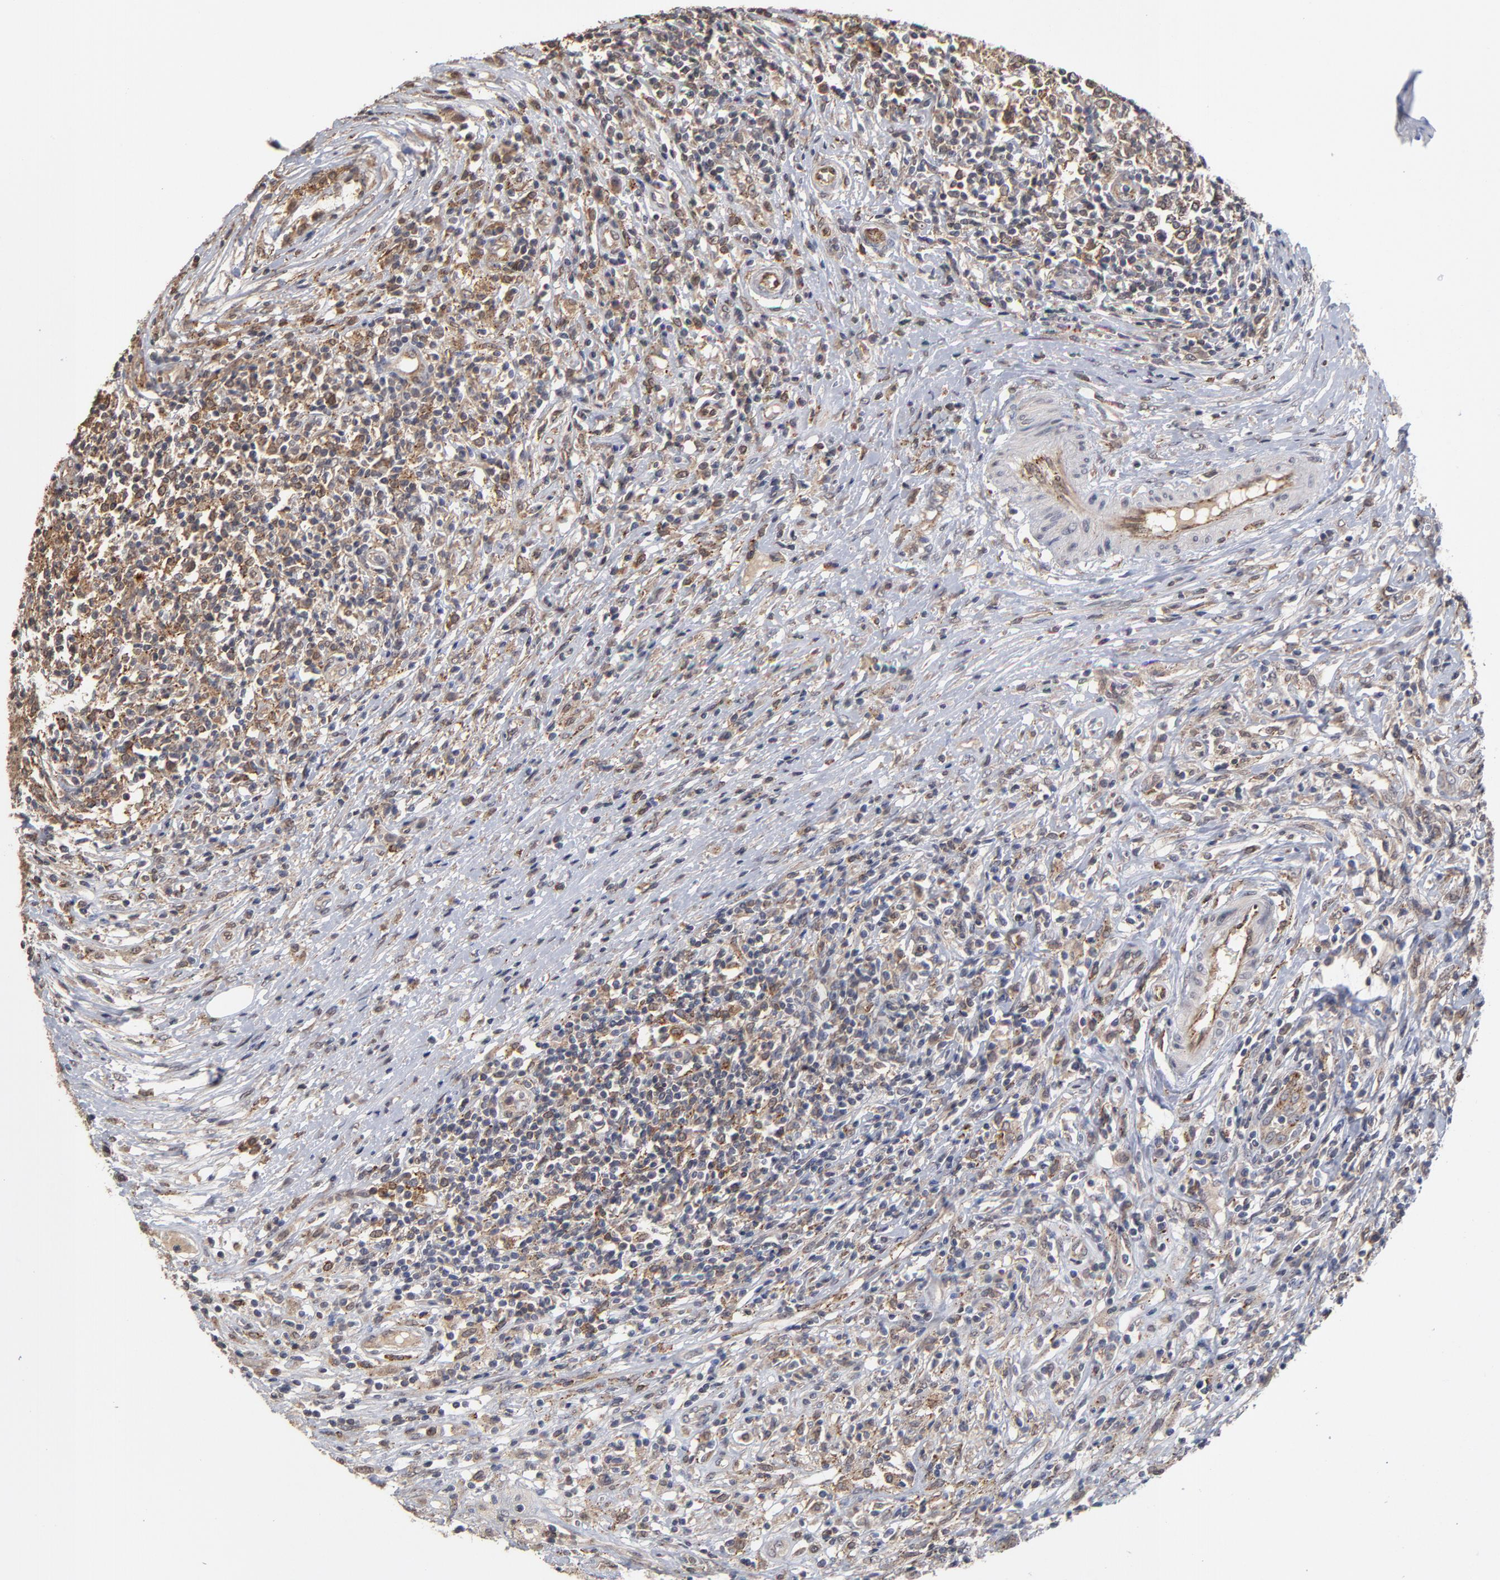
{"staining": {"intensity": "moderate", "quantity": ">75%", "location": "cytoplasmic/membranous"}, "tissue": "lymphoma", "cell_type": "Tumor cells", "image_type": "cancer", "snomed": [{"axis": "morphology", "description": "Malignant lymphoma, non-Hodgkin's type, High grade"}, {"axis": "topography", "description": "Lymph node"}], "caption": "A brown stain highlights moderate cytoplasmic/membranous staining of a protein in high-grade malignant lymphoma, non-Hodgkin's type tumor cells. Nuclei are stained in blue.", "gene": "ASB8", "patient": {"sex": "female", "age": 84}}